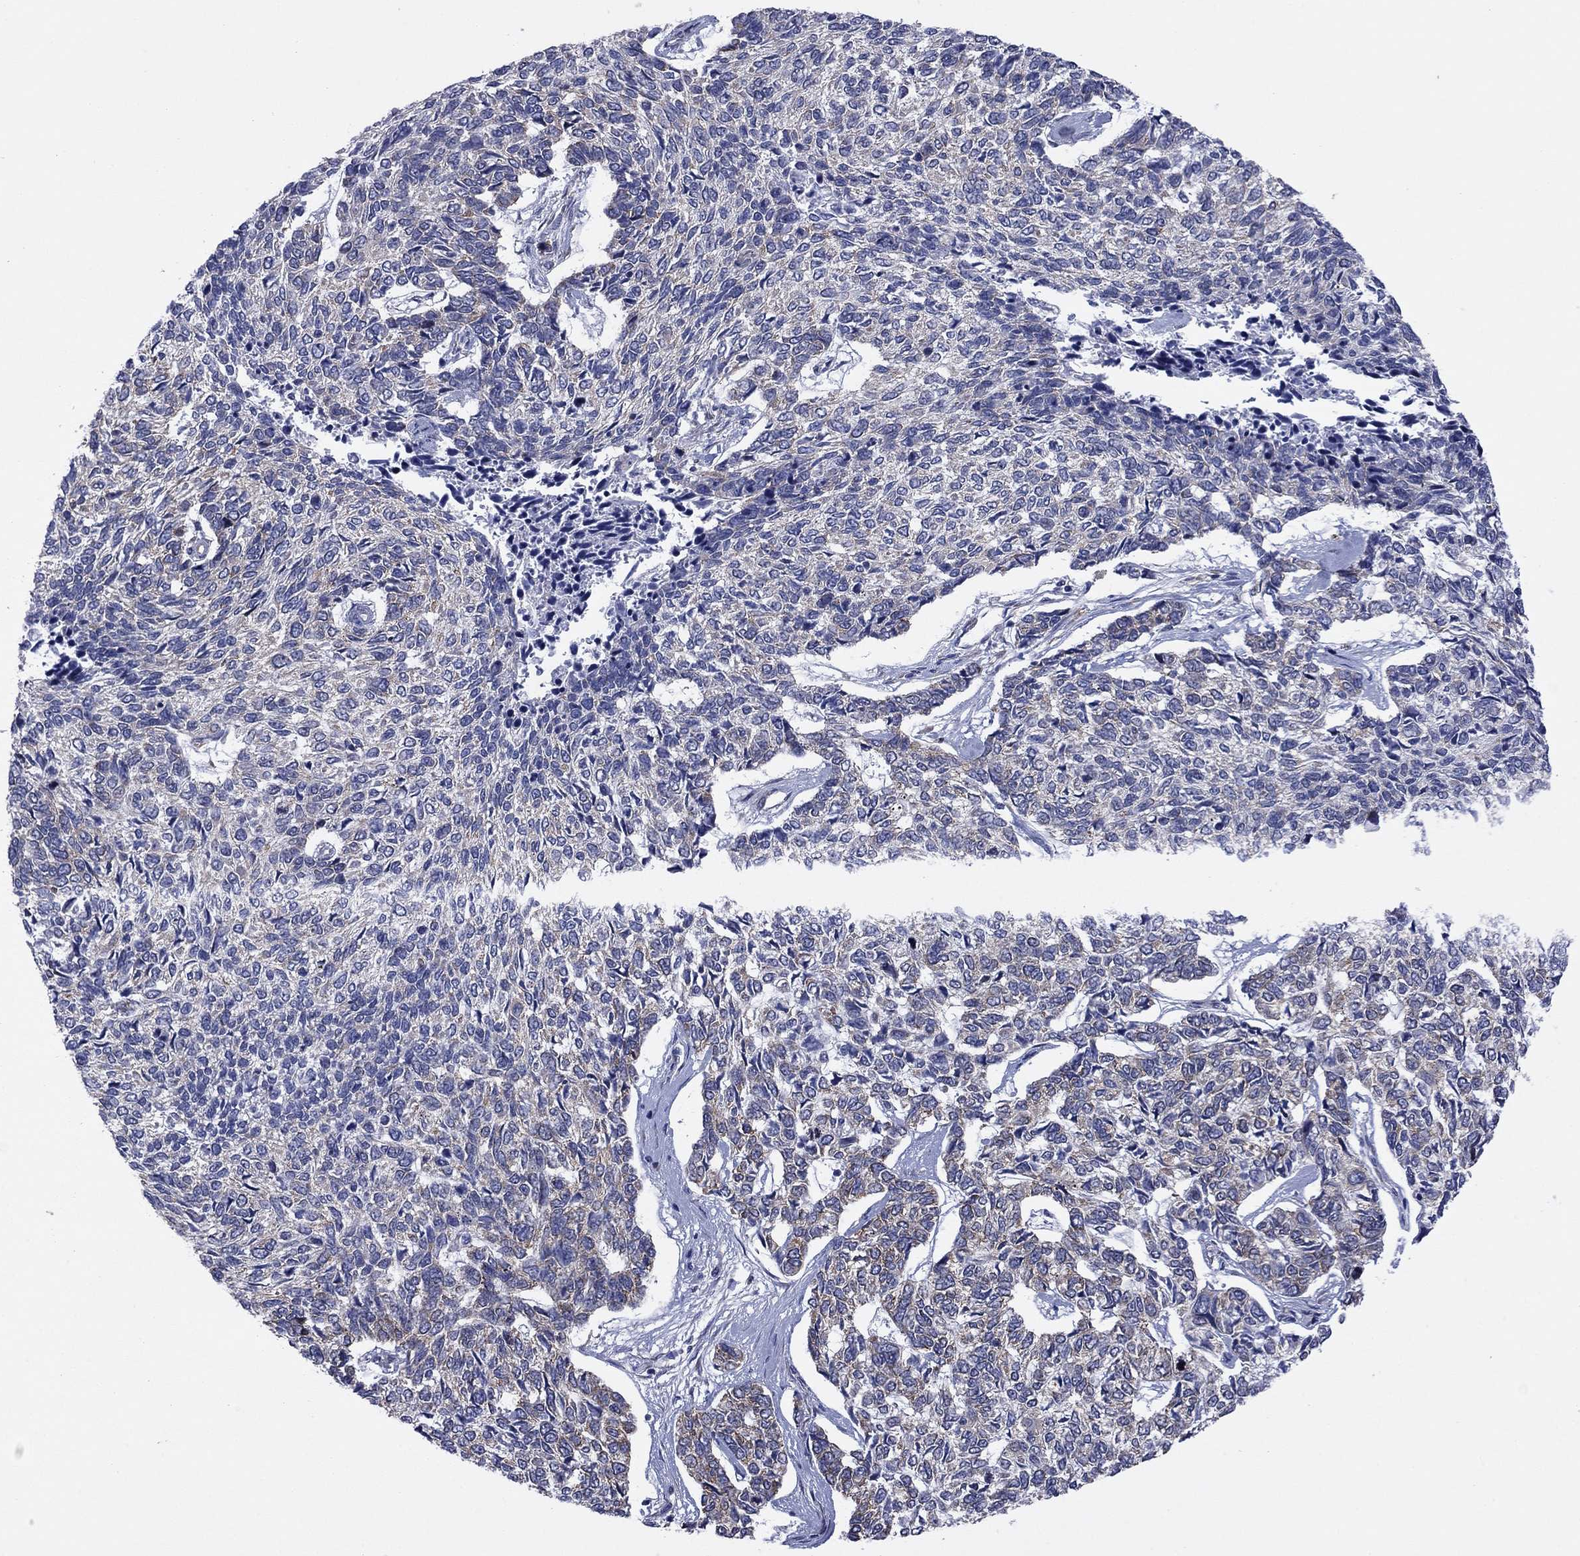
{"staining": {"intensity": "negative", "quantity": "none", "location": "none"}, "tissue": "skin cancer", "cell_type": "Tumor cells", "image_type": "cancer", "snomed": [{"axis": "morphology", "description": "Basal cell carcinoma"}, {"axis": "topography", "description": "Skin"}], "caption": "The photomicrograph shows no significant staining in tumor cells of skin cancer (basal cell carcinoma).", "gene": "GPR155", "patient": {"sex": "female", "age": 65}}